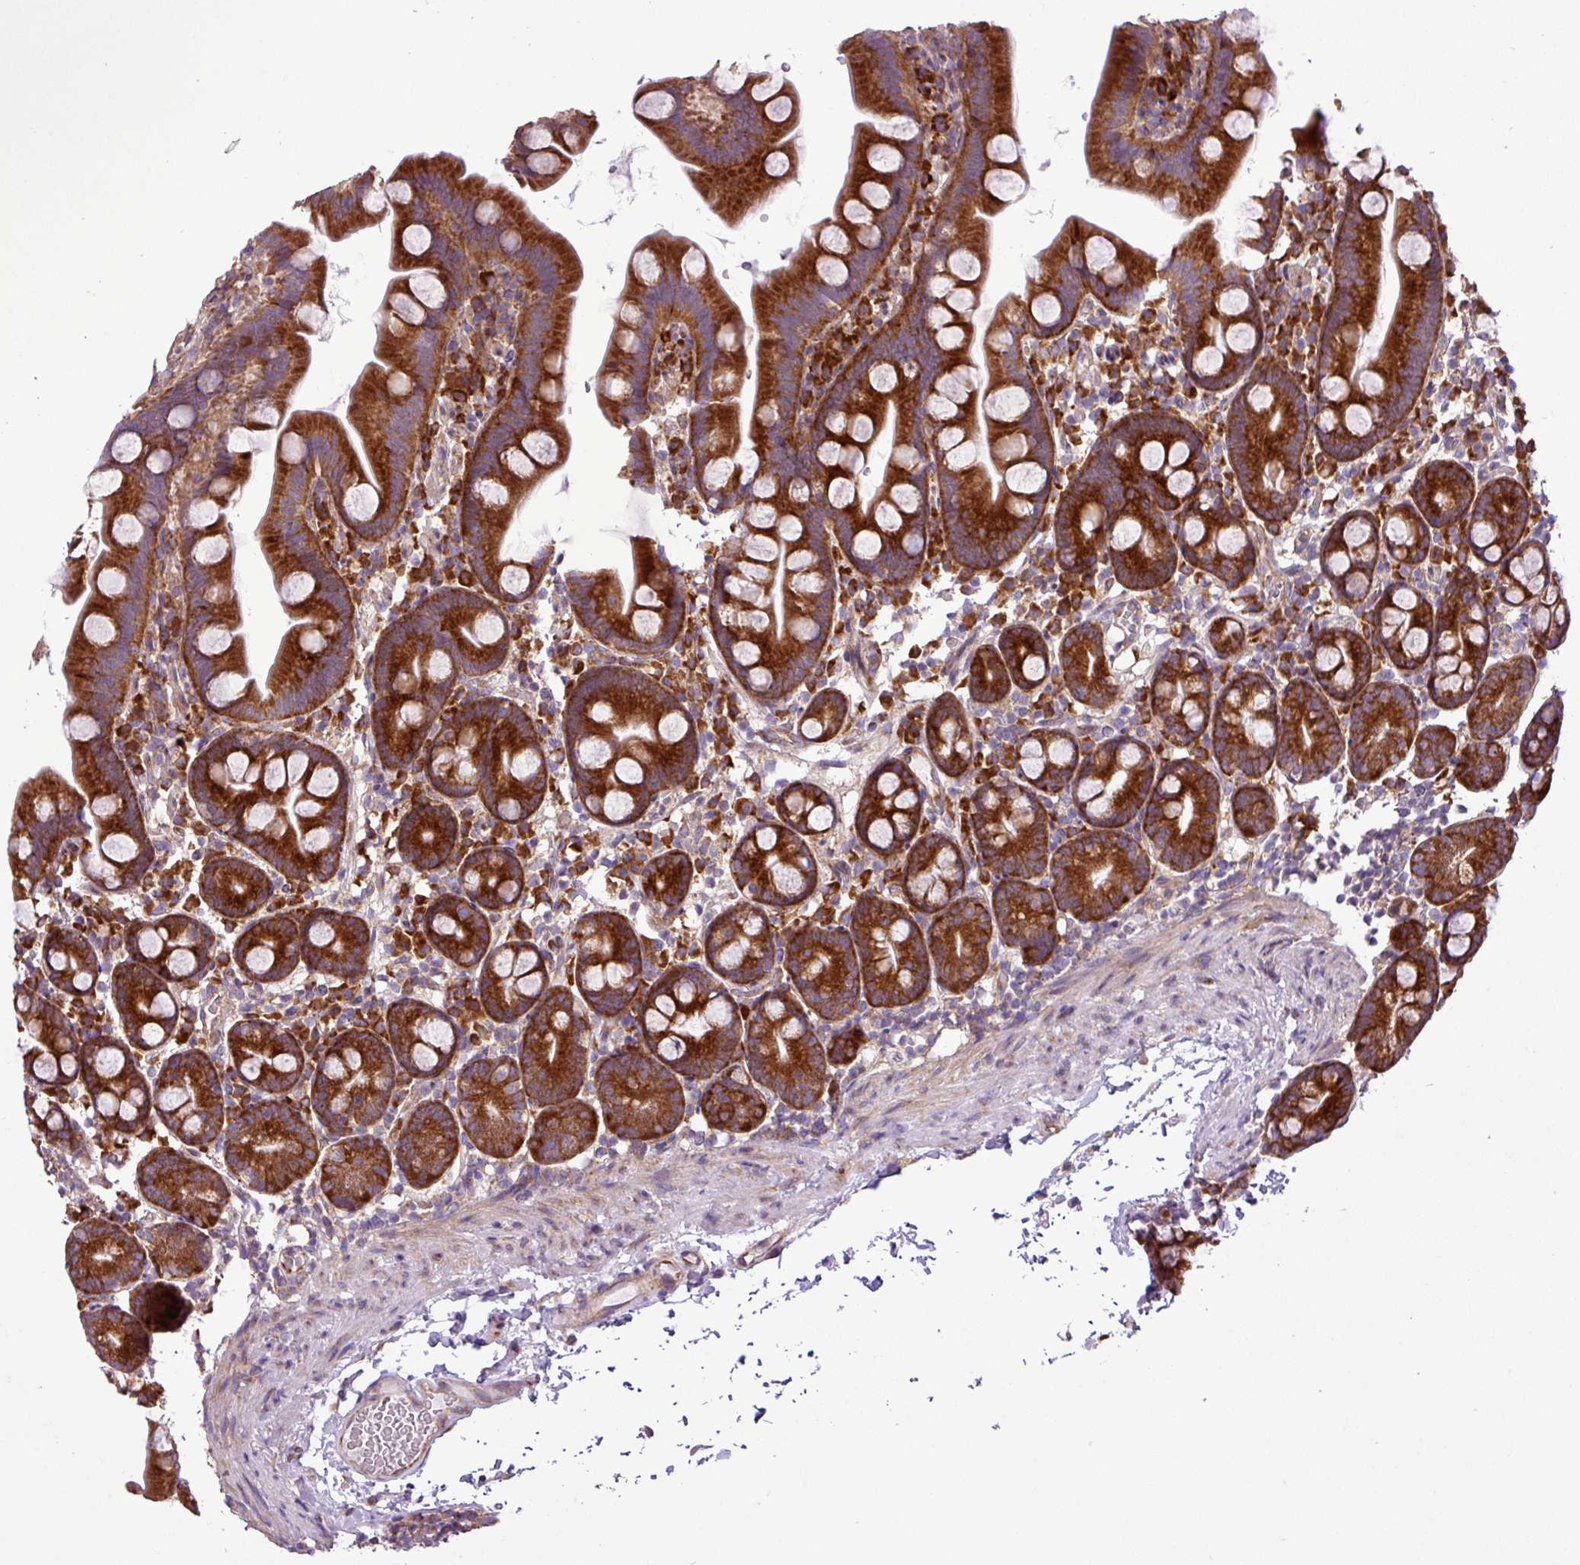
{"staining": {"intensity": "strong", "quantity": ">75%", "location": "cytoplasmic/membranous"}, "tissue": "small intestine", "cell_type": "Glandular cells", "image_type": "normal", "snomed": [{"axis": "morphology", "description": "Normal tissue, NOS"}, {"axis": "topography", "description": "Small intestine"}], "caption": "Small intestine stained with DAB (3,3'-diaminobenzidine) immunohistochemistry exhibits high levels of strong cytoplasmic/membranous positivity in approximately >75% of glandular cells.", "gene": "RPL13", "patient": {"sex": "female", "age": 68}}